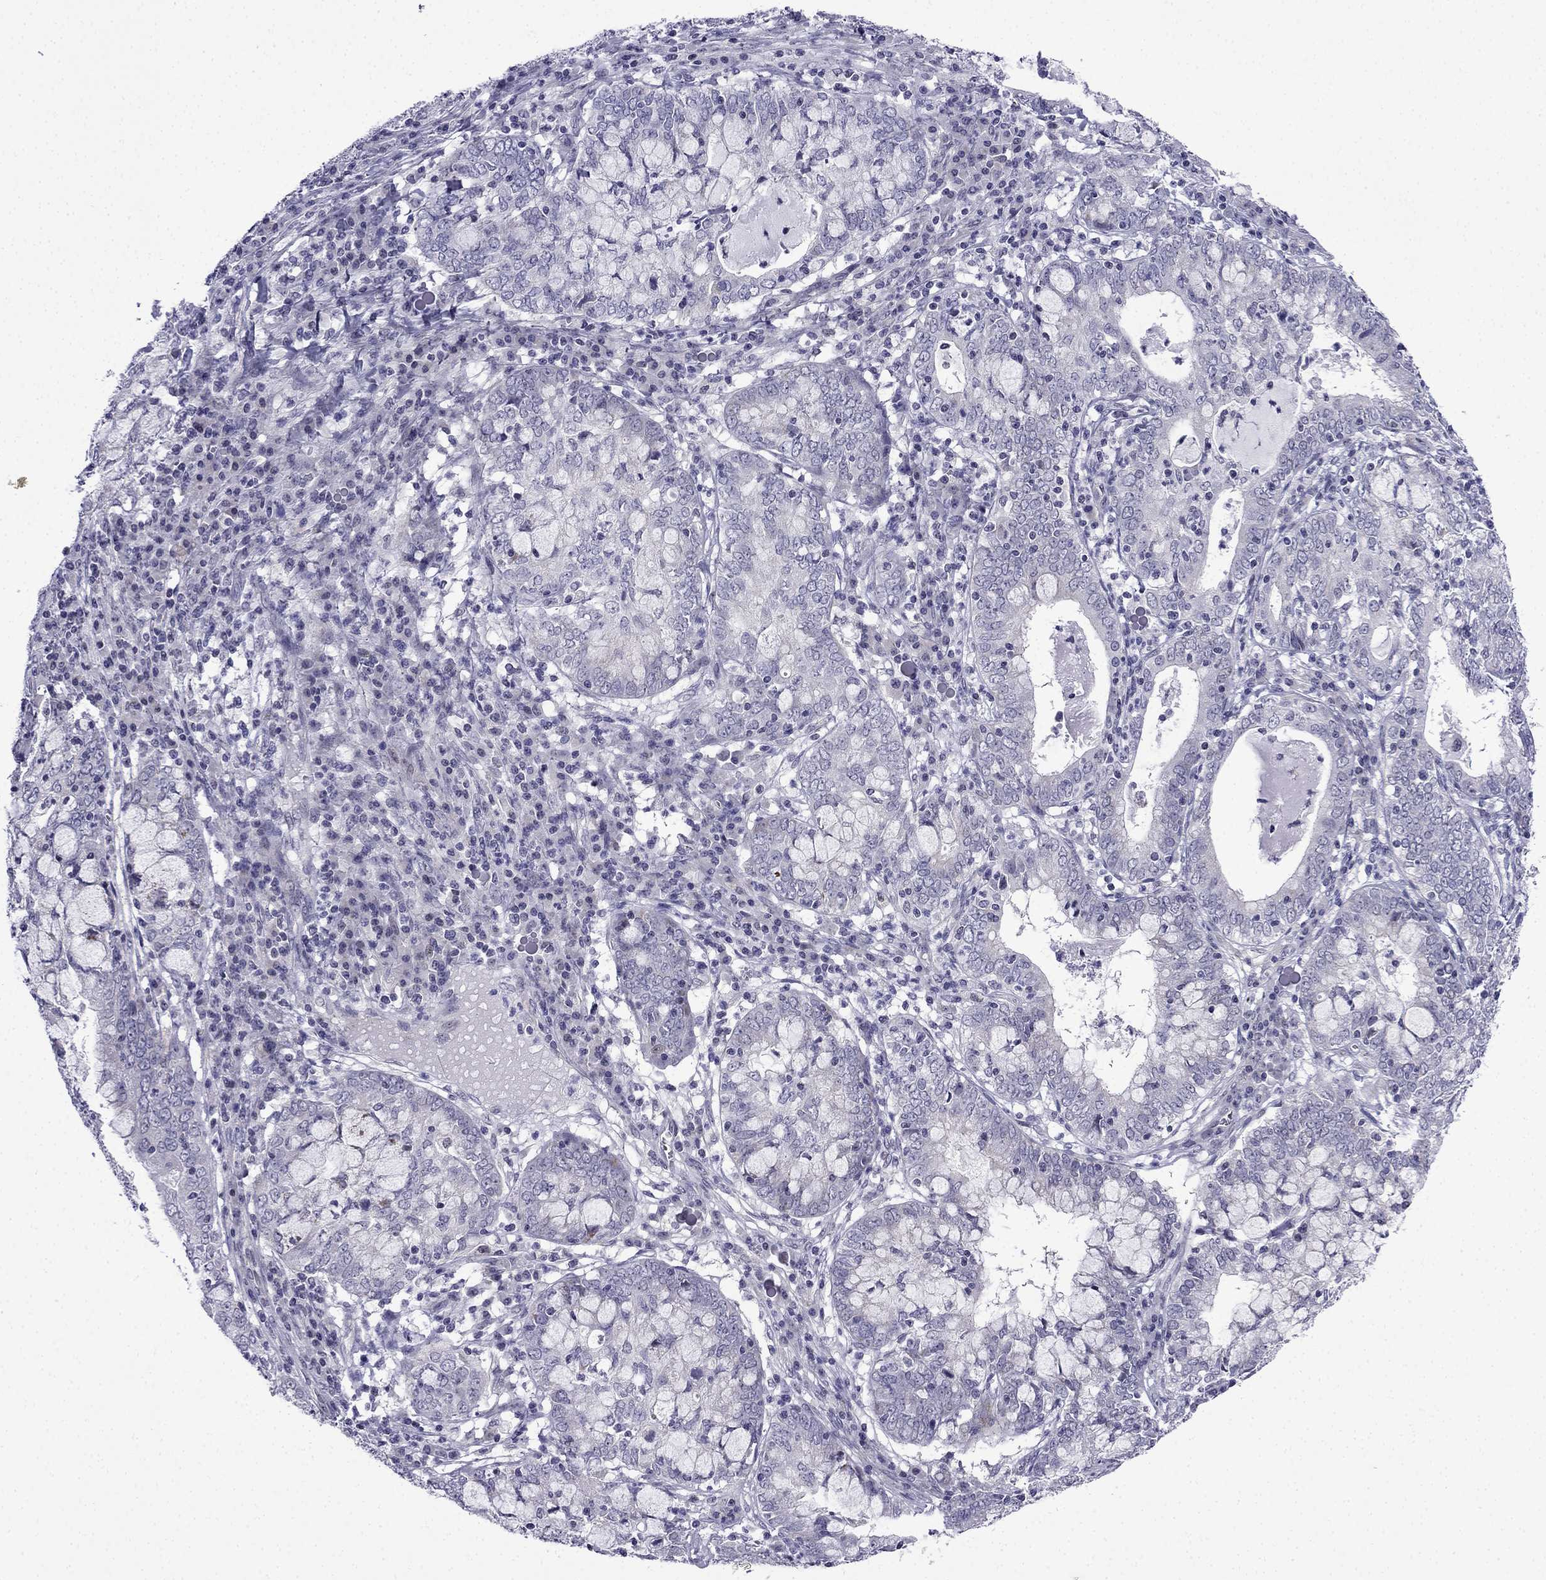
{"staining": {"intensity": "negative", "quantity": "none", "location": "none"}, "tissue": "cervical cancer", "cell_type": "Tumor cells", "image_type": "cancer", "snomed": [{"axis": "morphology", "description": "Adenocarcinoma, NOS"}, {"axis": "topography", "description": "Cervix"}], "caption": "The micrograph shows no staining of tumor cells in adenocarcinoma (cervical).", "gene": "POM121L12", "patient": {"sex": "female", "age": 40}}